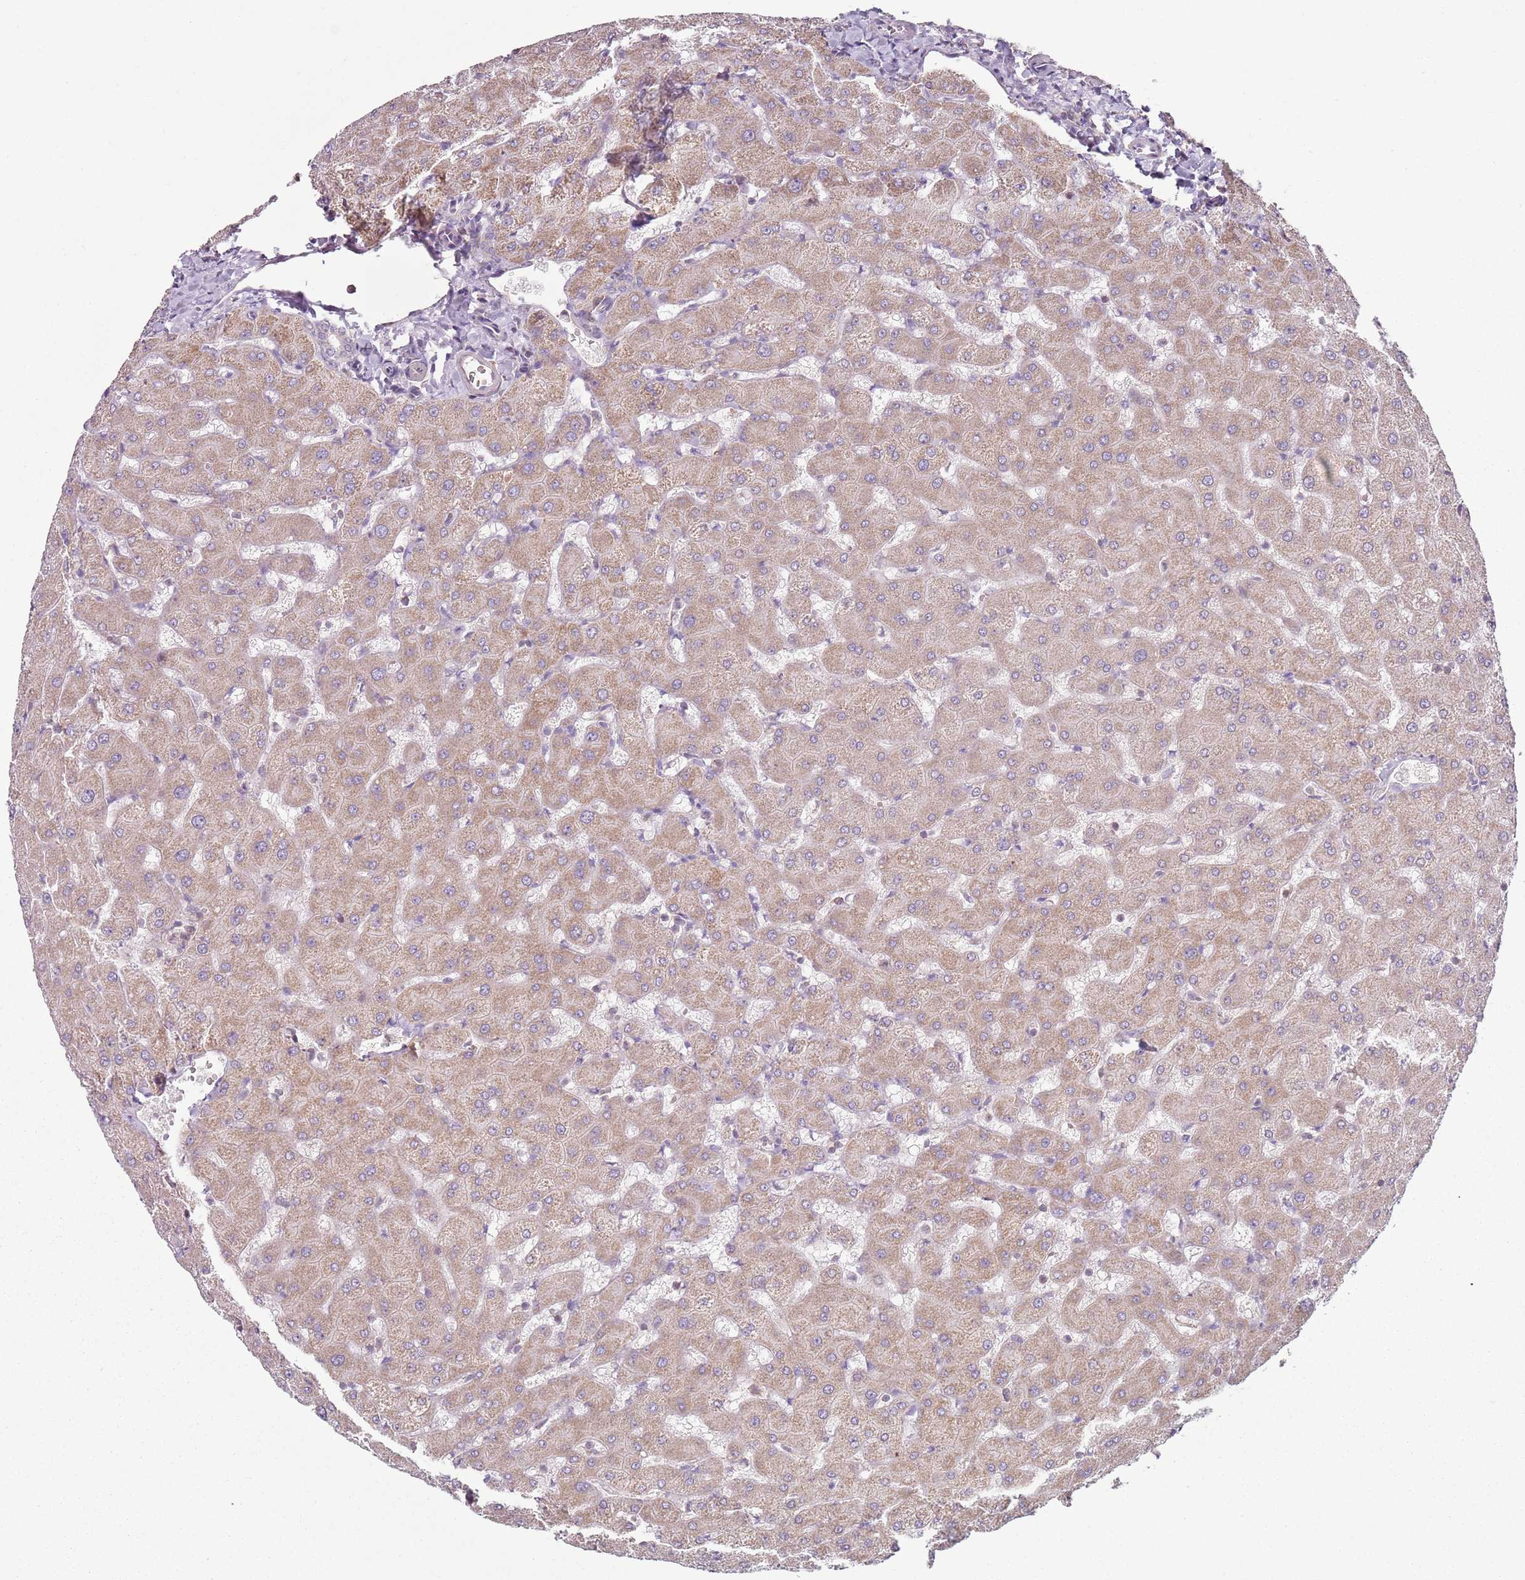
{"staining": {"intensity": "negative", "quantity": "none", "location": "none"}, "tissue": "liver", "cell_type": "Cholangiocytes", "image_type": "normal", "snomed": [{"axis": "morphology", "description": "Normal tissue, NOS"}, {"axis": "topography", "description": "Liver"}], "caption": "IHC of benign liver reveals no expression in cholangiocytes.", "gene": "GAS8", "patient": {"sex": "female", "age": 63}}